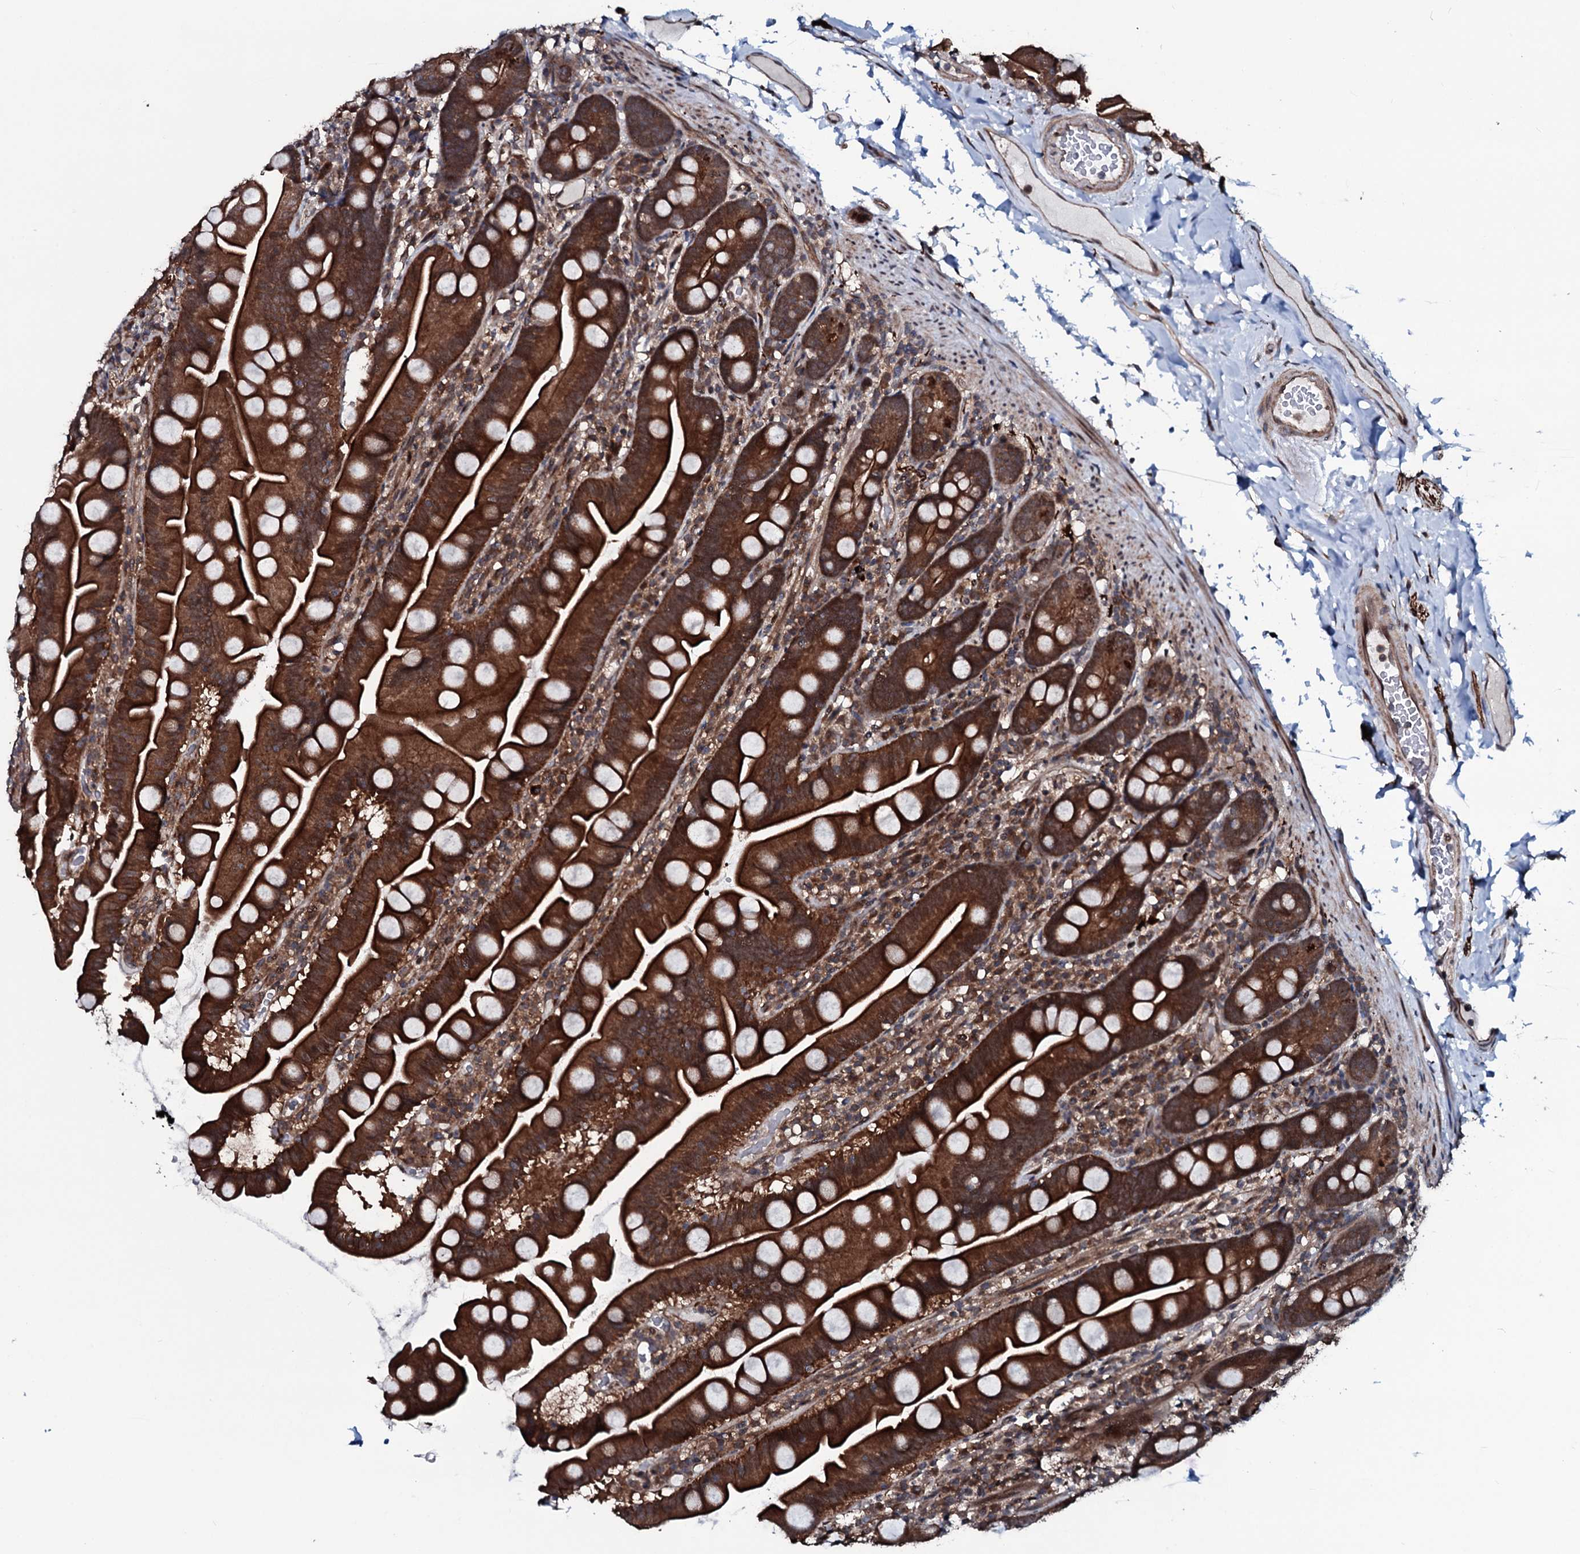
{"staining": {"intensity": "strong", "quantity": ">75%", "location": "cytoplasmic/membranous"}, "tissue": "small intestine", "cell_type": "Glandular cells", "image_type": "normal", "snomed": [{"axis": "morphology", "description": "Normal tissue, NOS"}, {"axis": "topography", "description": "Small intestine"}], "caption": "Brown immunohistochemical staining in normal small intestine displays strong cytoplasmic/membranous staining in approximately >75% of glandular cells. Using DAB (3,3'-diaminobenzidine) (brown) and hematoxylin (blue) stains, captured at high magnification using brightfield microscopy.", "gene": "OGFOD2", "patient": {"sex": "female", "age": 68}}